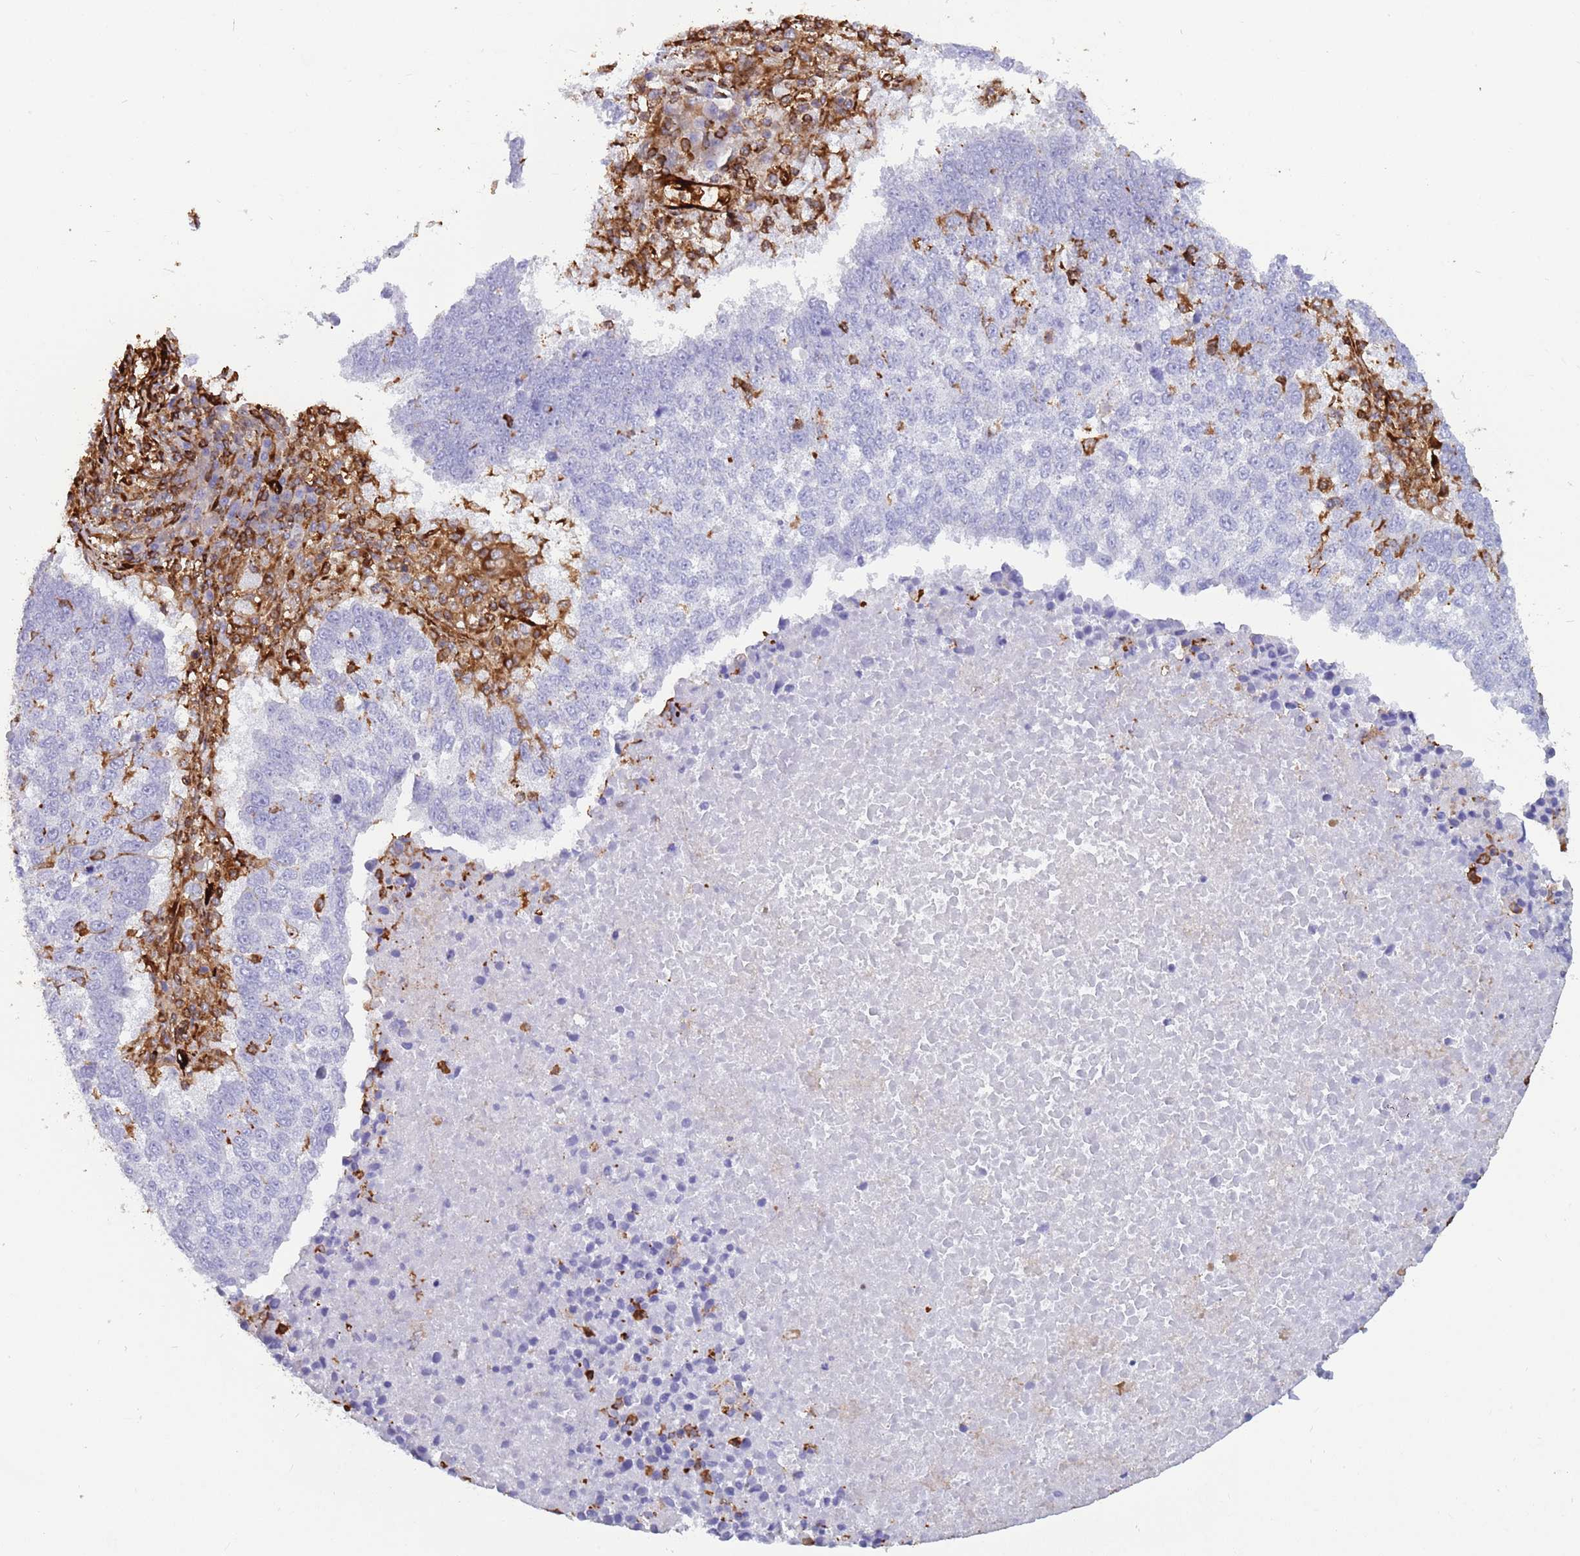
{"staining": {"intensity": "negative", "quantity": "none", "location": "none"}, "tissue": "lung cancer", "cell_type": "Tumor cells", "image_type": "cancer", "snomed": [{"axis": "morphology", "description": "Squamous cell carcinoma, NOS"}, {"axis": "topography", "description": "Lung"}], "caption": "A high-resolution photomicrograph shows immunohistochemistry staining of lung cancer, which demonstrates no significant expression in tumor cells.", "gene": "KBTBD7", "patient": {"sex": "male", "age": 73}}